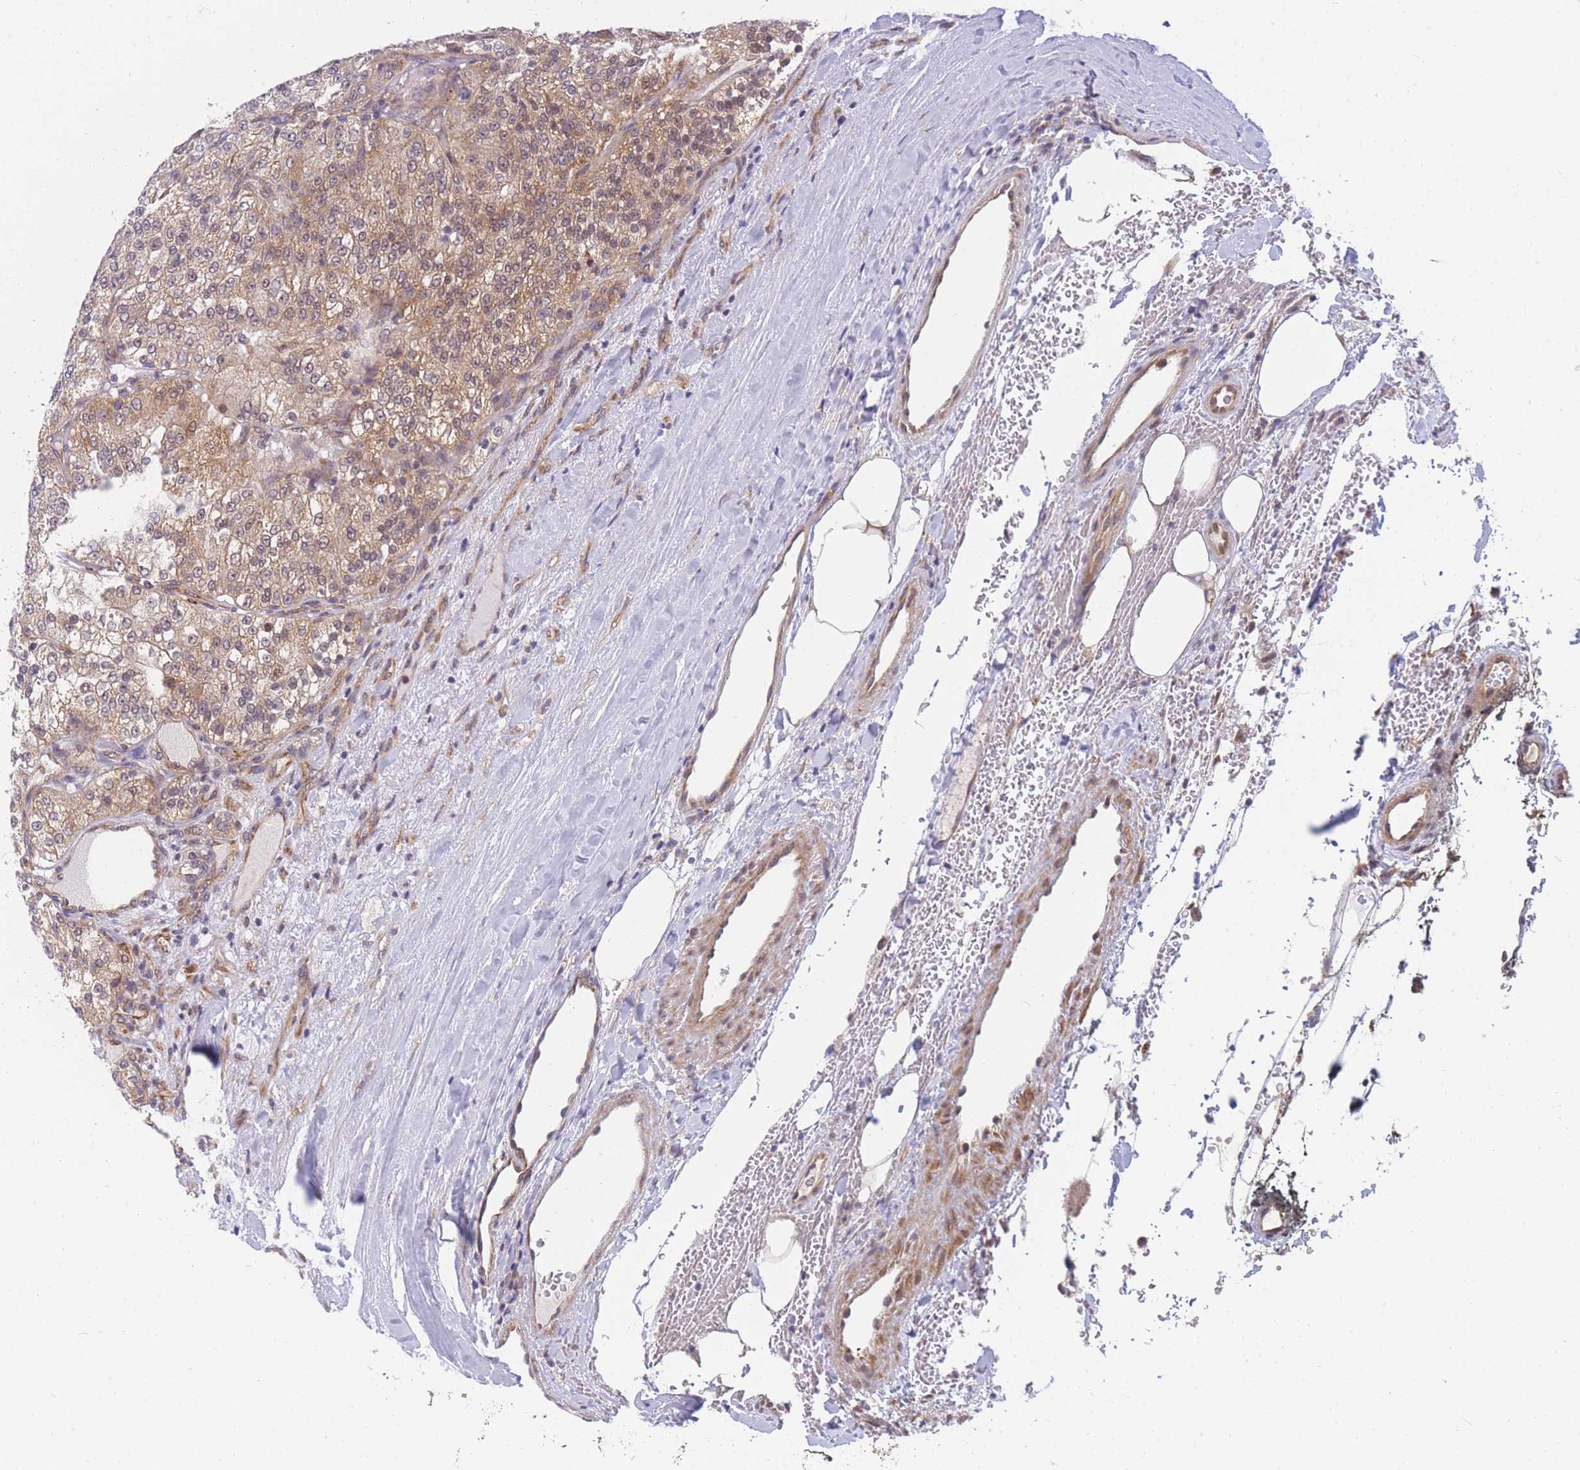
{"staining": {"intensity": "moderate", "quantity": "25%-75%", "location": "cytoplasmic/membranous"}, "tissue": "renal cancer", "cell_type": "Tumor cells", "image_type": "cancer", "snomed": [{"axis": "morphology", "description": "Adenocarcinoma, NOS"}, {"axis": "topography", "description": "Kidney"}], "caption": "Immunohistochemistry staining of renal adenocarcinoma, which shows medium levels of moderate cytoplasmic/membranous positivity in about 25%-75% of tumor cells indicating moderate cytoplasmic/membranous protein expression. The staining was performed using DAB (brown) for protein detection and nuclei were counterstained in hematoxylin (blue).", "gene": "MRPL23", "patient": {"sex": "female", "age": 63}}